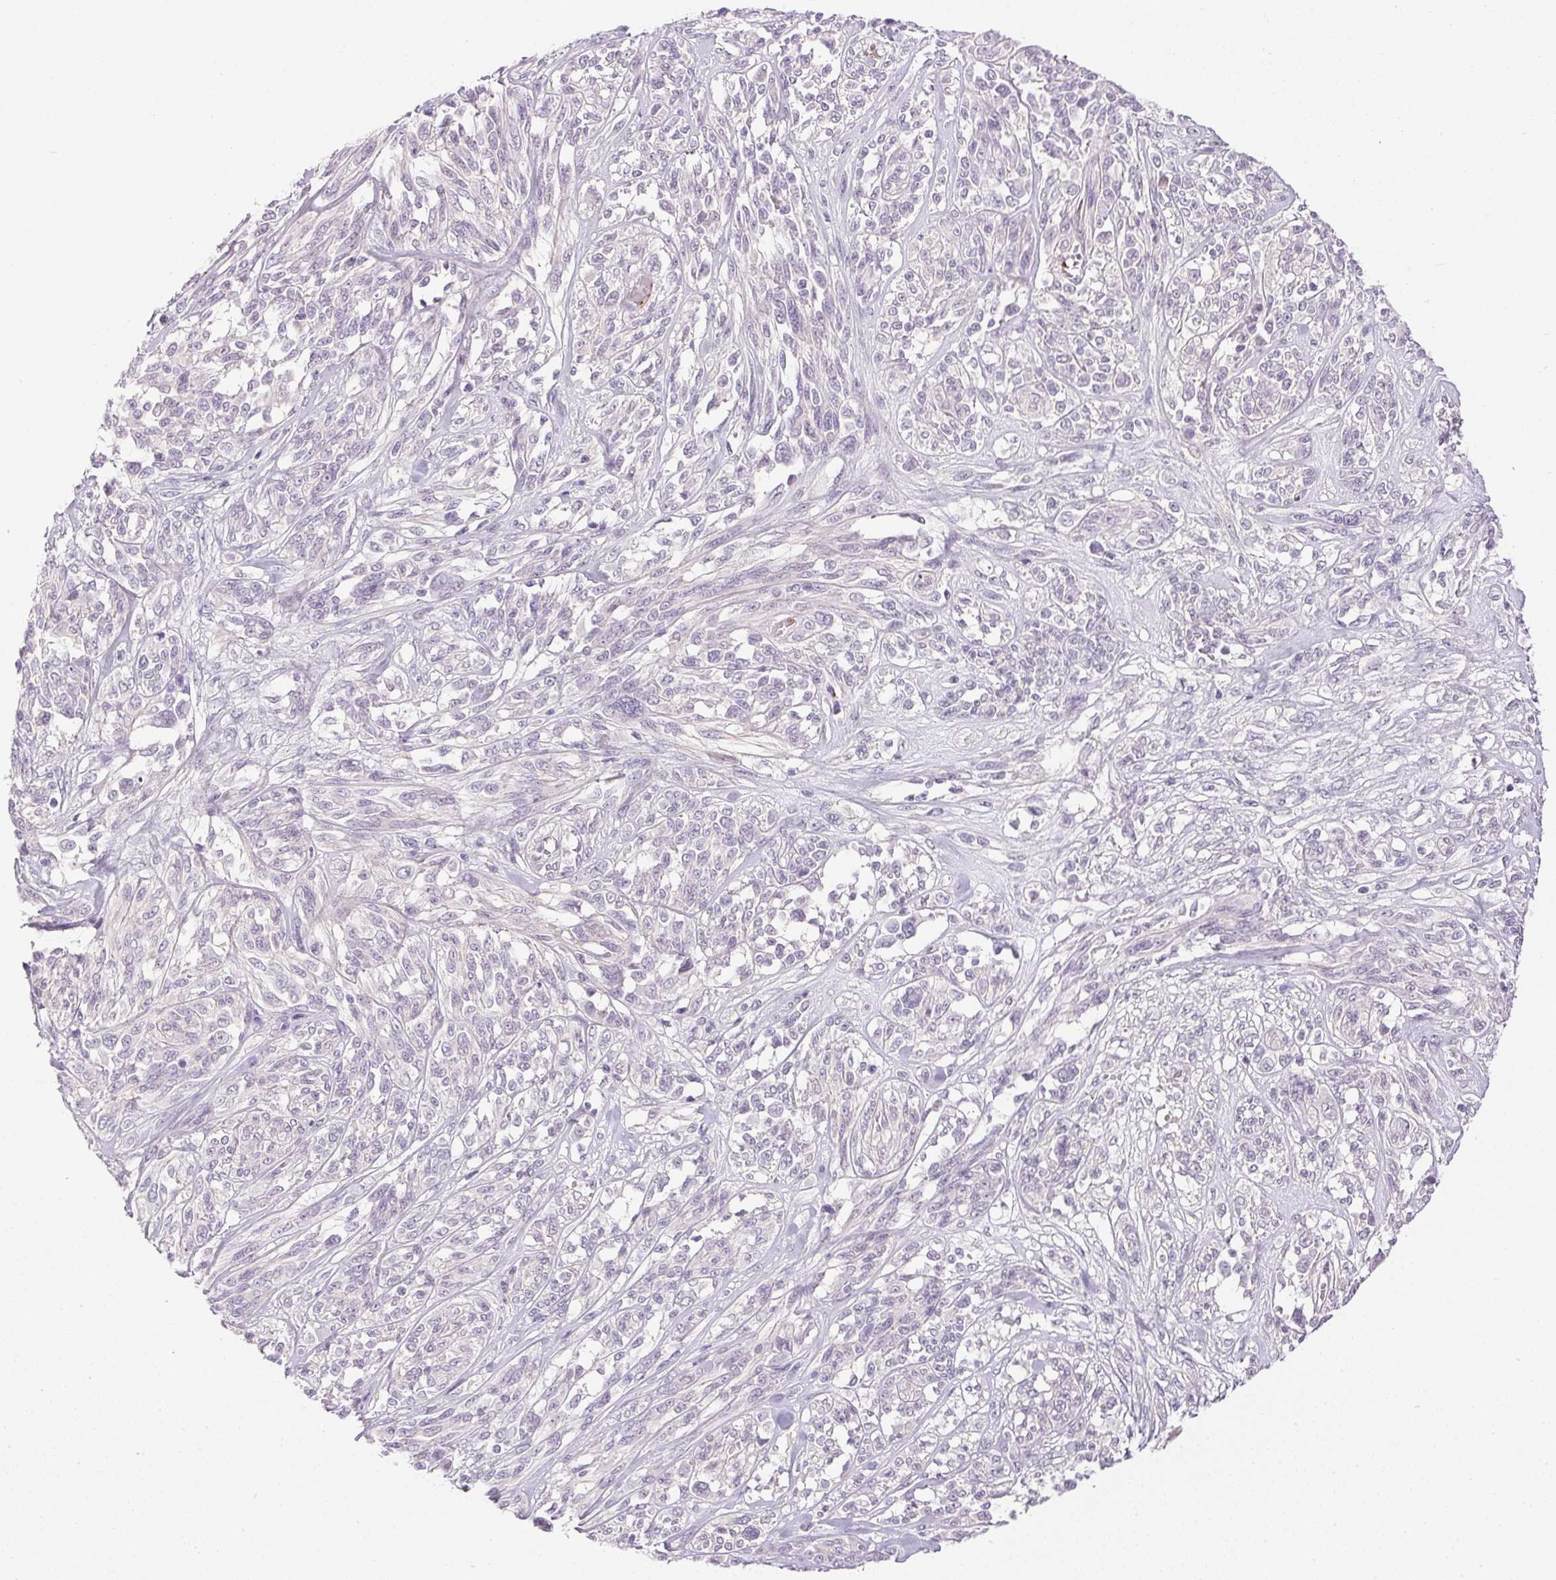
{"staining": {"intensity": "negative", "quantity": "none", "location": "none"}, "tissue": "melanoma", "cell_type": "Tumor cells", "image_type": "cancer", "snomed": [{"axis": "morphology", "description": "Malignant melanoma, NOS"}, {"axis": "topography", "description": "Skin"}], "caption": "Immunohistochemical staining of malignant melanoma exhibits no significant positivity in tumor cells.", "gene": "PRL", "patient": {"sex": "female", "age": 91}}